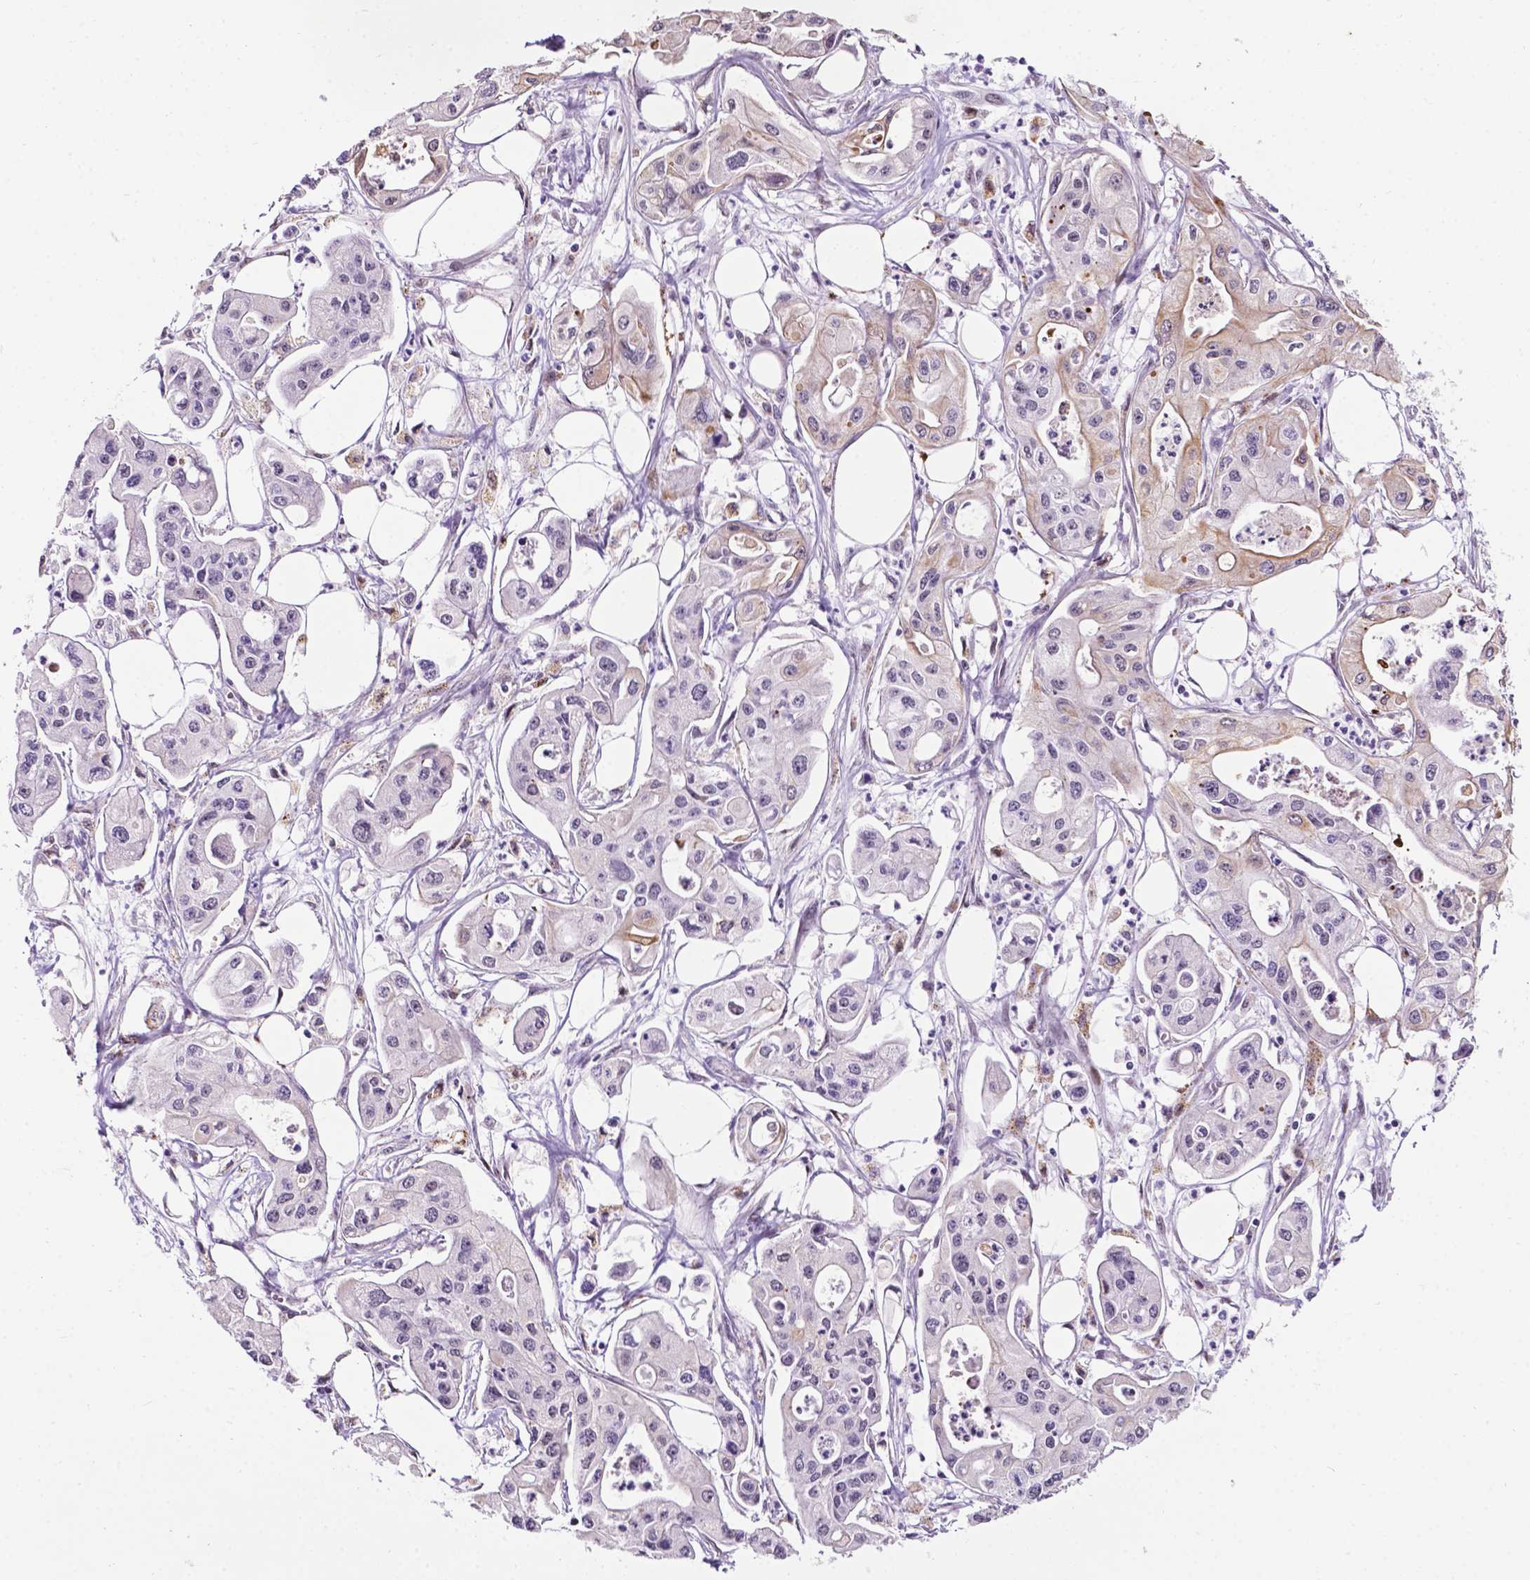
{"staining": {"intensity": "weak", "quantity": "<25%", "location": "cytoplasmic/membranous"}, "tissue": "pancreatic cancer", "cell_type": "Tumor cells", "image_type": "cancer", "snomed": [{"axis": "morphology", "description": "Adenocarcinoma, NOS"}, {"axis": "topography", "description": "Pancreas"}], "caption": "Pancreatic cancer stained for a protein using IHC reveals no staining tumor cells.", "gene": "SMAD3", "patient": {"sex": "male", "age": 70}}